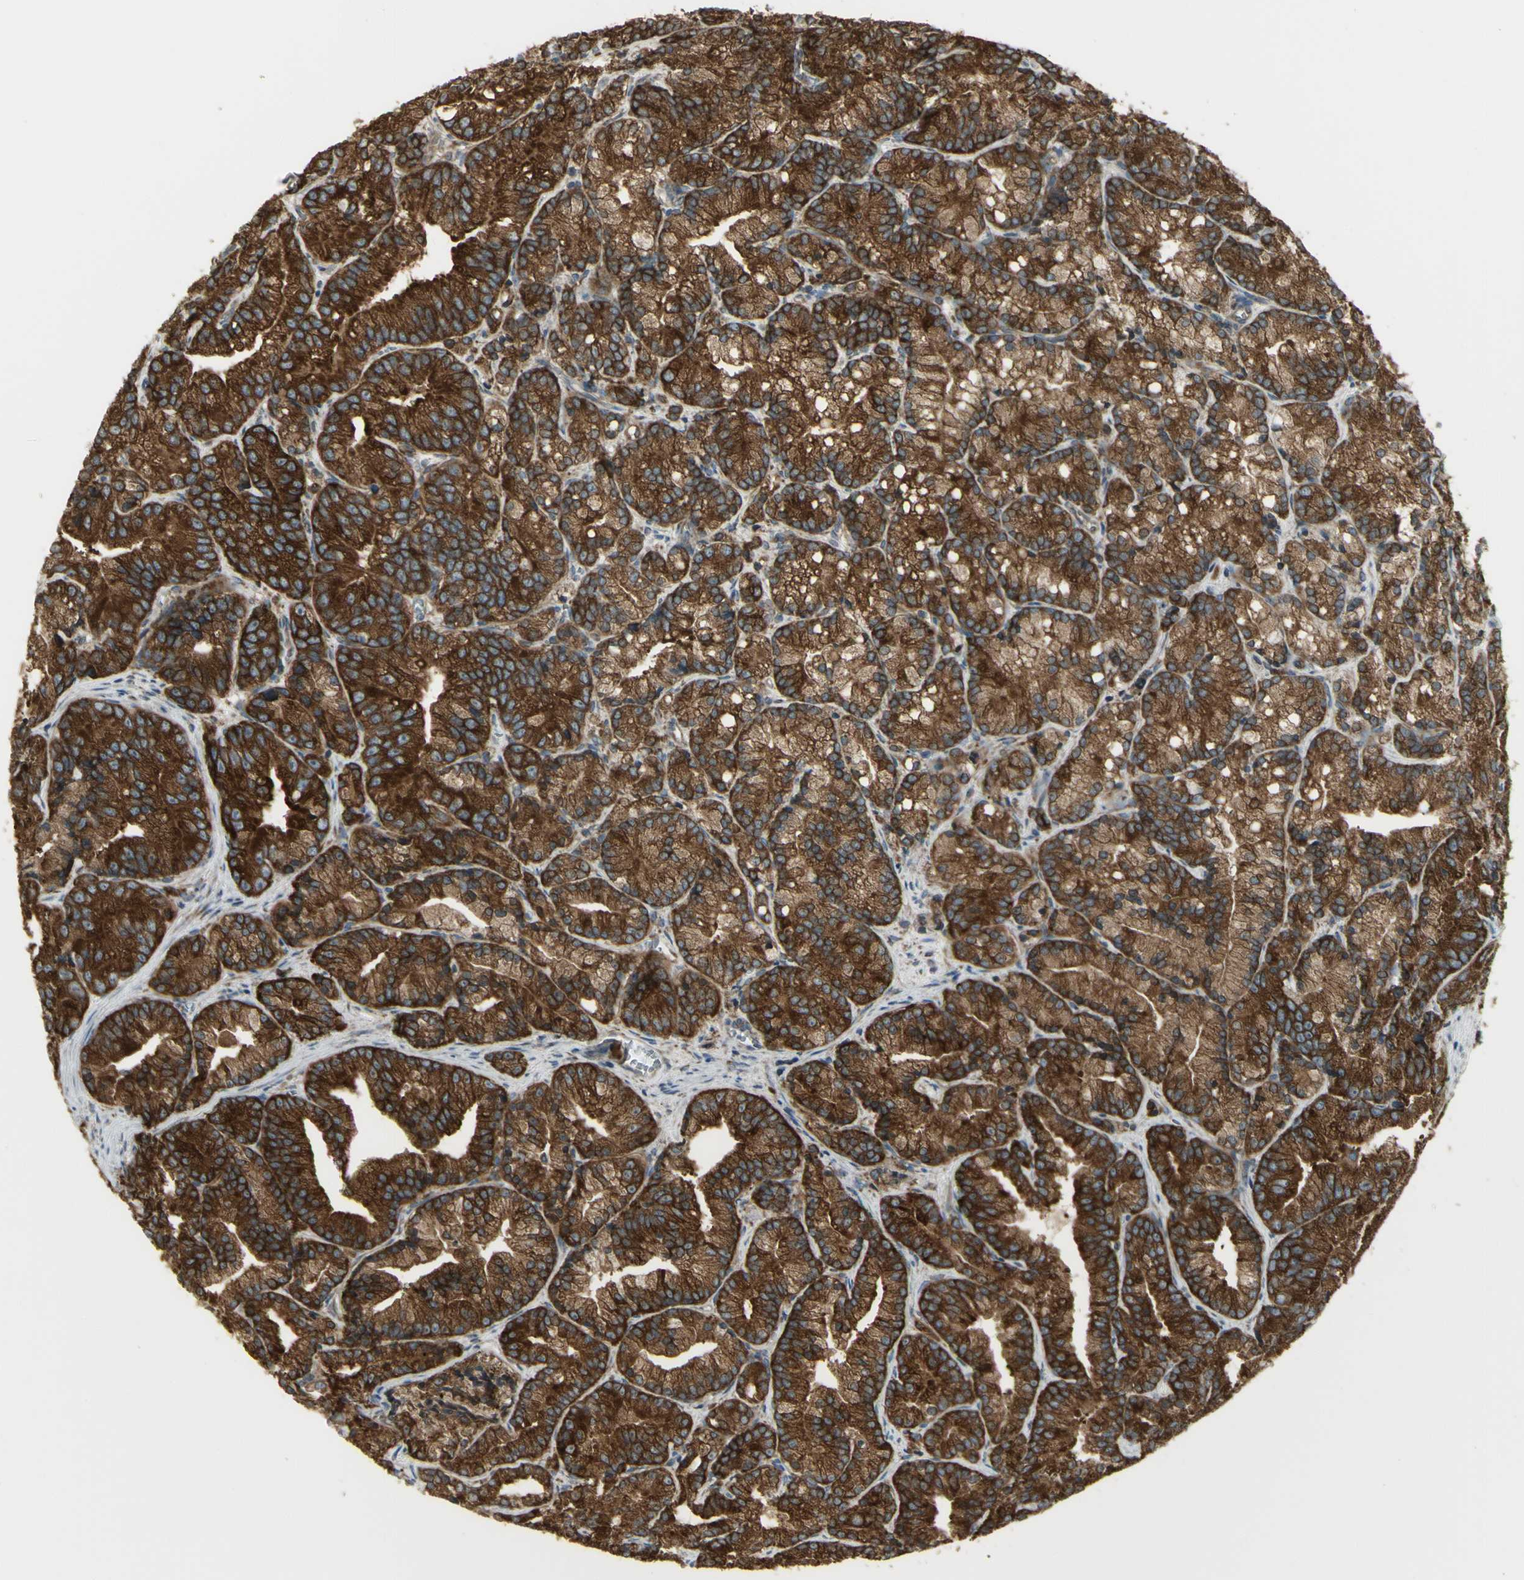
{"staining": {"intensity": "strong", "quantity": ">75%", "location": "cytoplasmic/membranous"}, "tissue": "prostate cancer", "cell_type": "Tumor cells", "image_type": "cancer", "snomed": [{"axis": "morphology", "description": "Adenocarcinoma, Low grade"}, {"axis": "topography", "description": "Prostate"}], "caption": "A brown stain shows strong cytoplasmic/membranous positivity of a protein in human prostate low-grade adenocarcinoma tumor cells.", "gene": "FKBP3", "patient": {"sex": "male", "age": 89}}